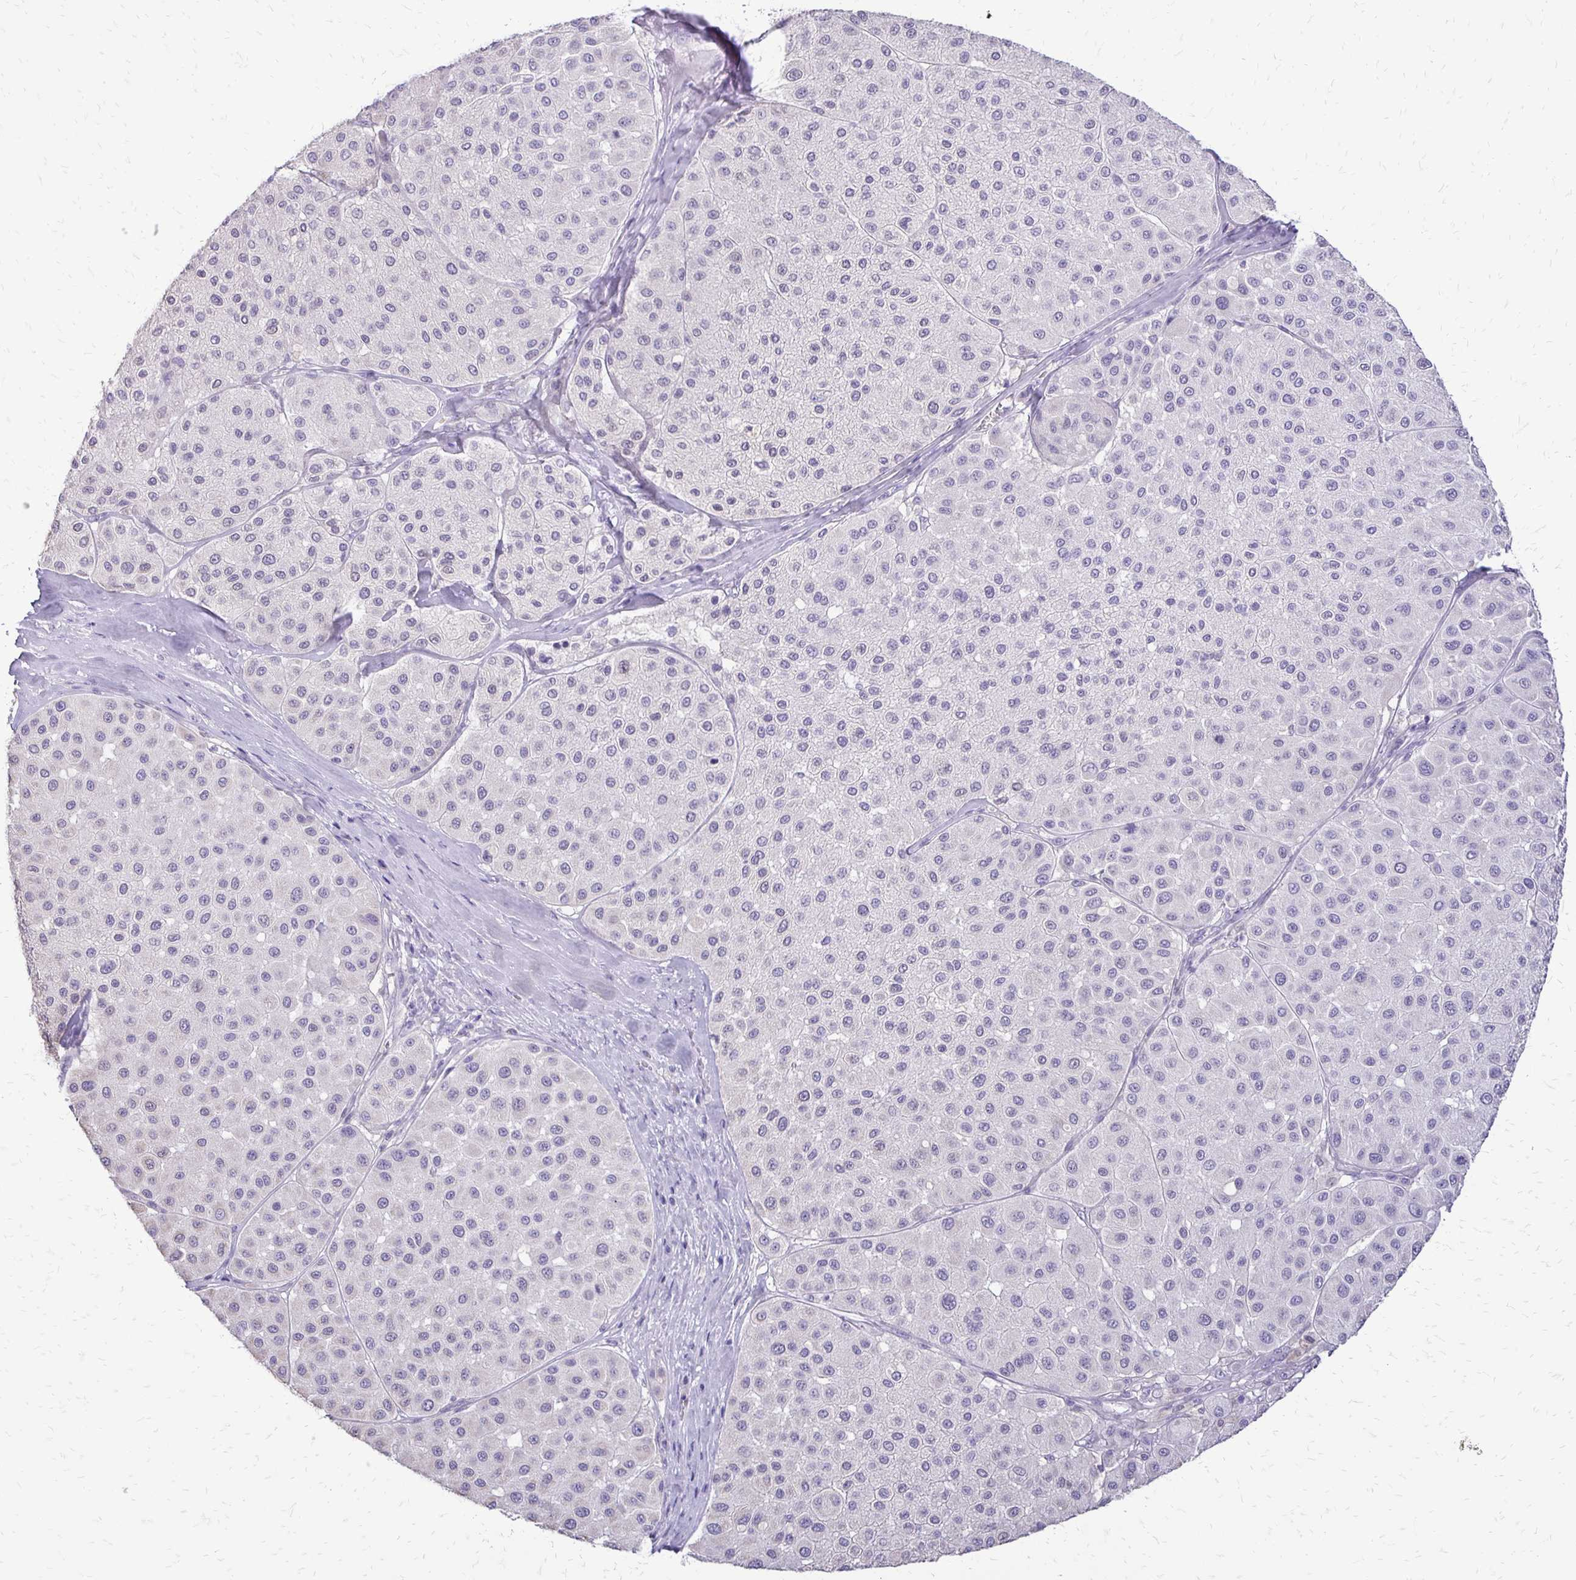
{"staining": {"intensity": "negative", "quantity": "none", "location": "none"}, "tissue": "melanoma", "cell_type": "Tumor cells", "image_type": "cancer", "snomed": [{"axis": "morphology", "description": "Malignant melanoma, Metastatic site"}, {"axis": "topography", "description": "Smooth muscle"}], "caption": "Immunohistochemistry (IHC) micrograph of neoplastic tissue: malignant melanoma (metastatic site) stained with DAB demonstrates no significant protein expression in tumor cells.", "gene": "ALPG", "patient": {"sex": "male", "age": 41}}